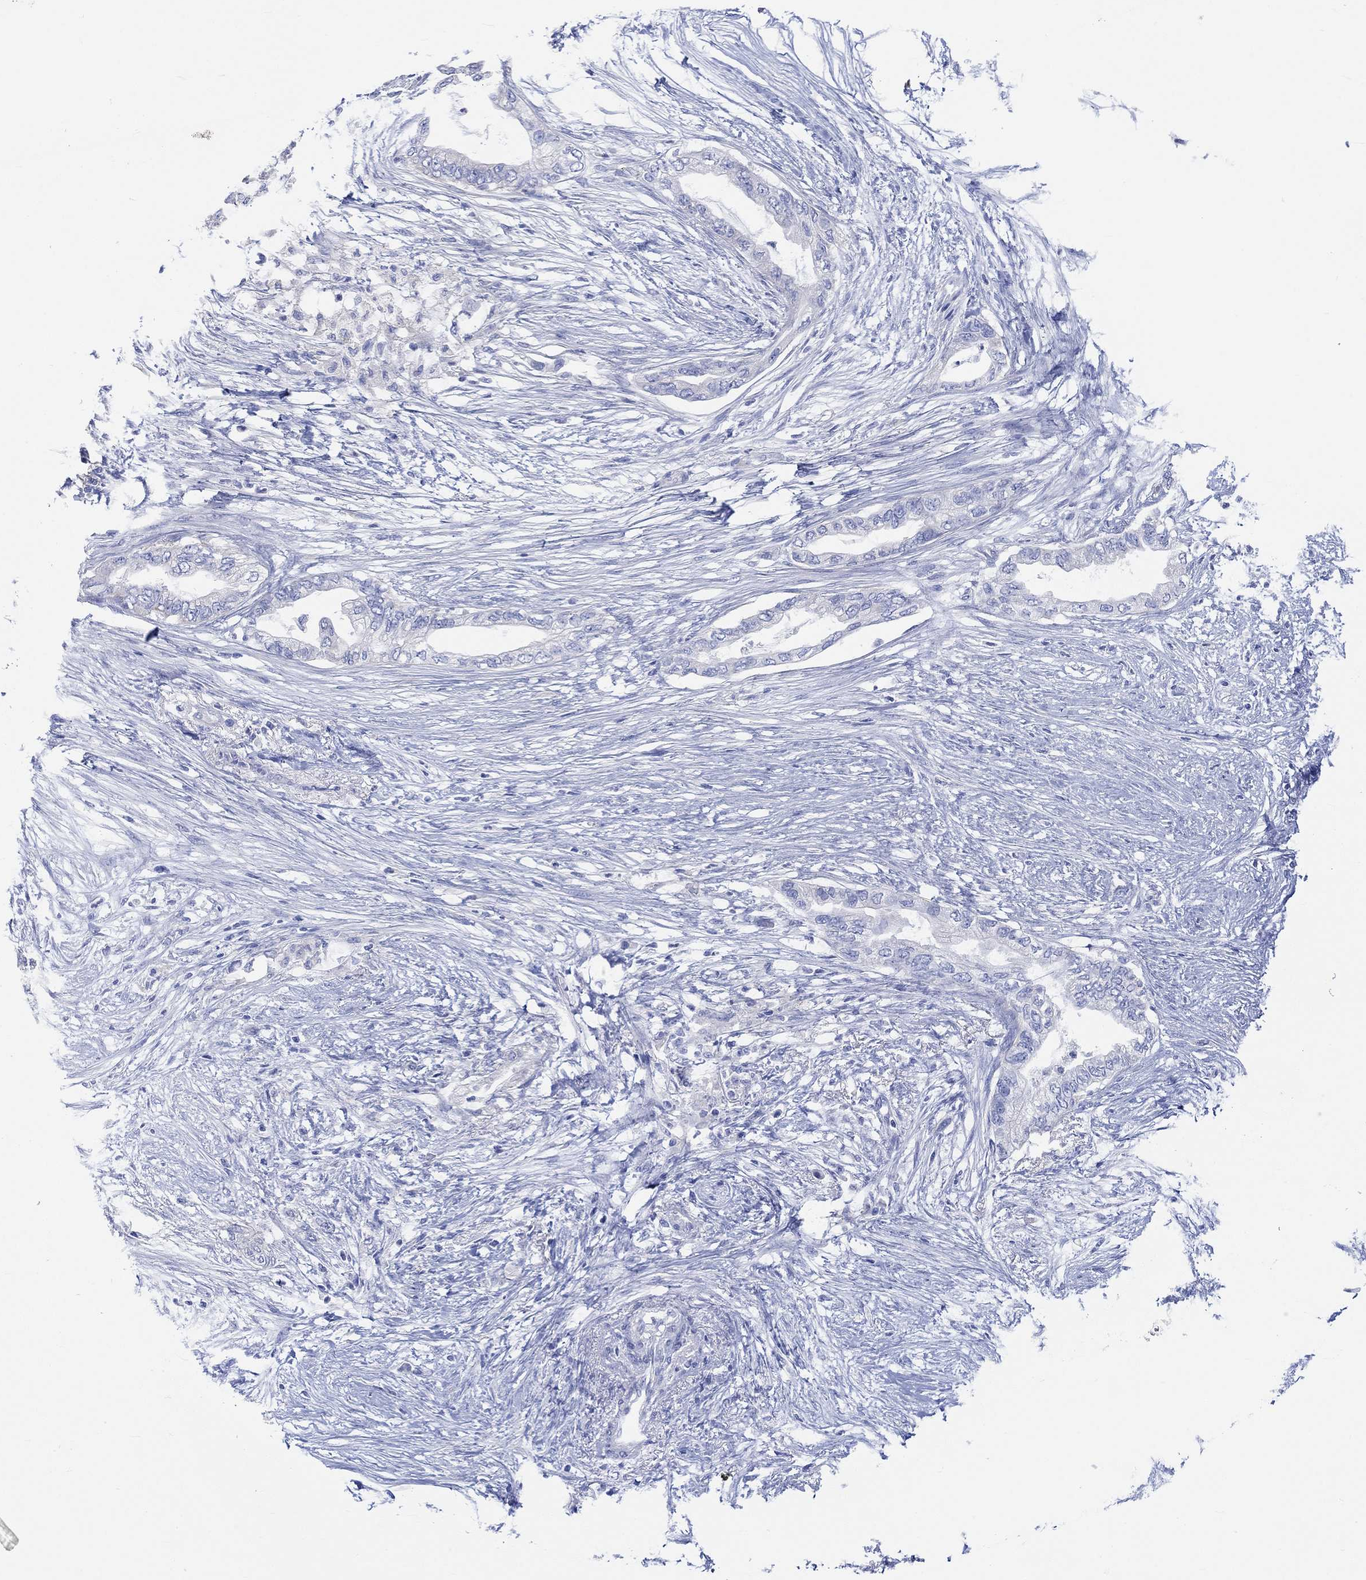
{"staining": {"intensity": "negative", "quantity": "none", "location": "none"}, "tissue": "pancreatic cancer", "cell_type": "Tumor cells", "image_type": "cancer", "snomed": [{"axis": "morphology", "description": "Normal tissue, NOS"}, {"axis": "morphology", "description": "Adenocarcinoma, NOS"}, {"axis": "topography", "description": "Pancreas"}, {"axis": "topography", "description": "Duodenum"}], "caption": "Immunohistochemistry (IHC) histopathology image of adenocarcinoma (pancreatic) stained for a protein (brown), which displays no positivity in tumor cells. Nuclei are stained in blue.", "gene": "REEP6", "patient": {"sex": "female", "age": 60}}